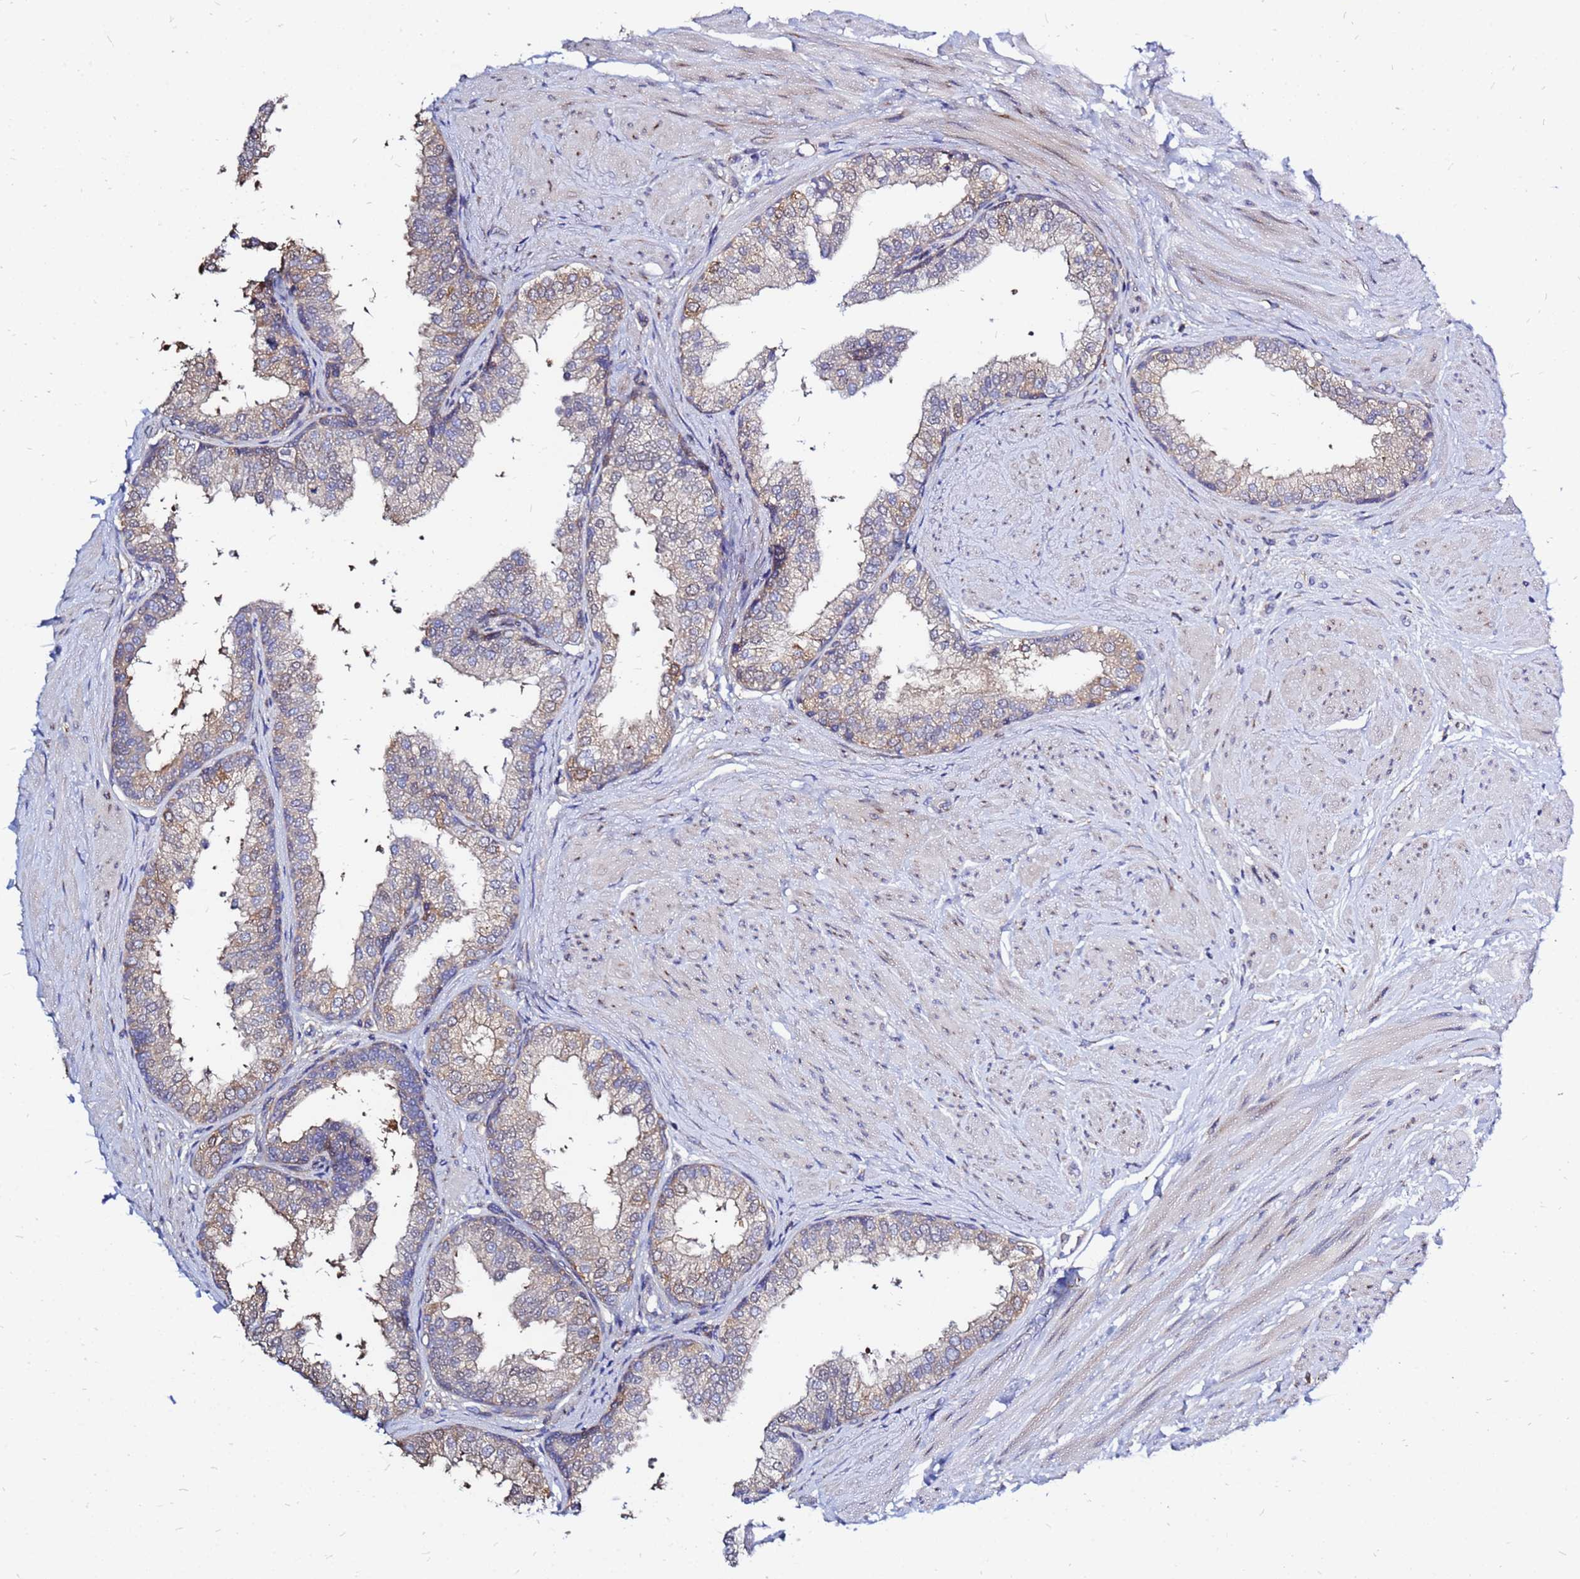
{"staining": {"intensity": "weak", "quantity": "25%-75%", "location": "cytoplasmic/membranous"}, "tissue": "prostate", "cell_type": "Glandular cells", "image_type": "normal", "snomed": [{"axis": "morphology", "description": "Normal tissue, NOS"}, {"axis": "topography", "description": "Prostate"}], "caption": "A brown stain highlights weak cytoplasmic/membranous staining of a protein in glandular cells of unremarkable prostate. (DAB IHC, brown staining for protein, blue staining for nuclei).", "gene": "MOB2", "patient": {"sex": "male", "age": 48}}